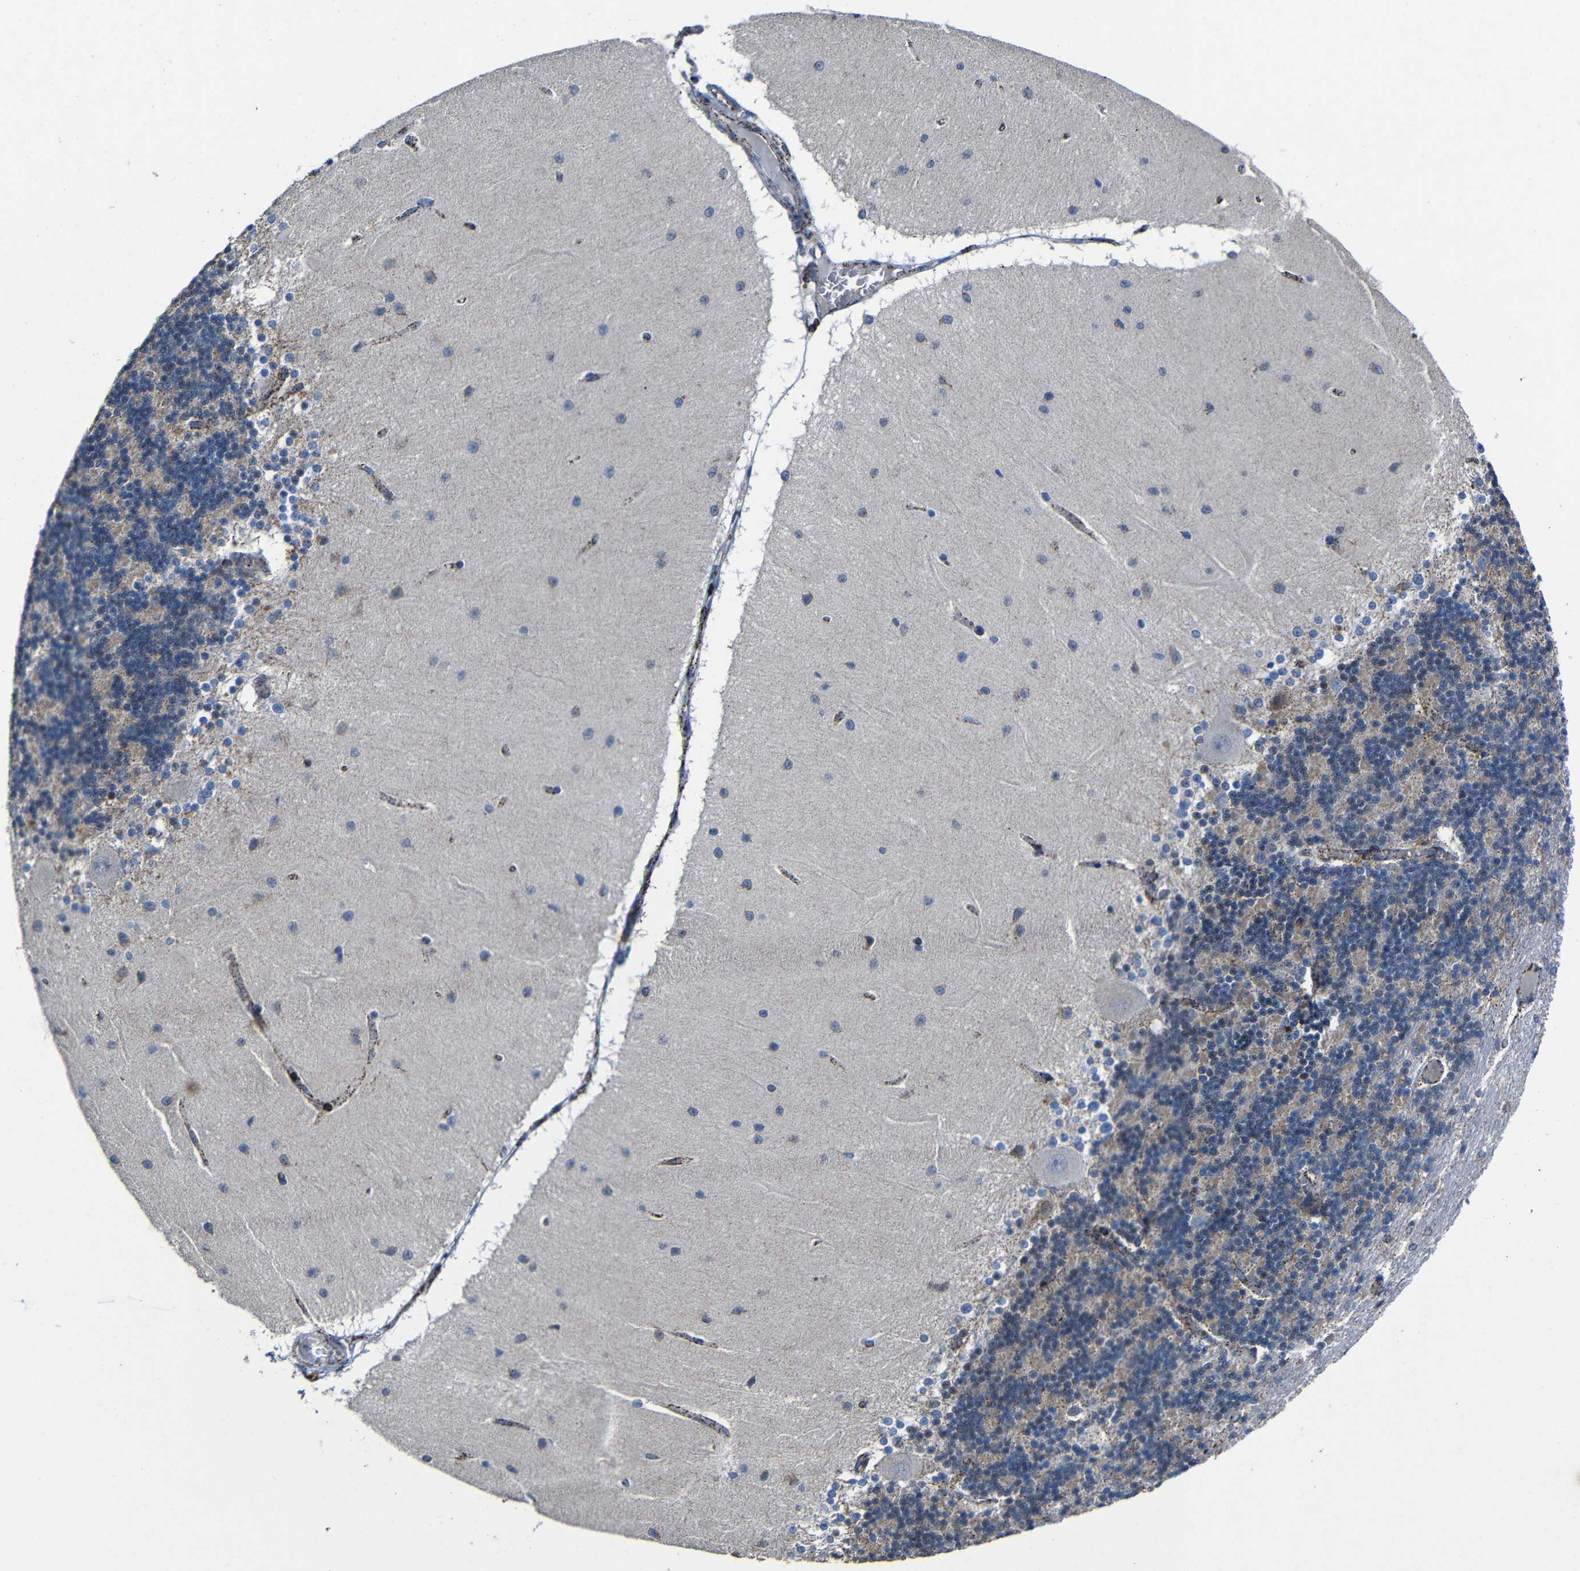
{"staining": {"intensity": "weak", "quantity": "25%-75%", "location": "cytoplasmic/membranous"}, "tissue": "cerebellum", "cell_type": "Cells in granular layer", "image_type": "normal", "snomed": [{"axis": "morphology", "description": "Normal tissue, NOS"}, {"axis": "topography", "description": "Cerebellum"}], "caption": "About 25%-75% of cells in granular layer in unremarkable human cerebellum demonstrate weak cytoplasmic/membranous protein positivity as visualized by brown immunohistochemical staining.", "gene": "CA5B", "patient": {"sex": "female", "age": 54}}